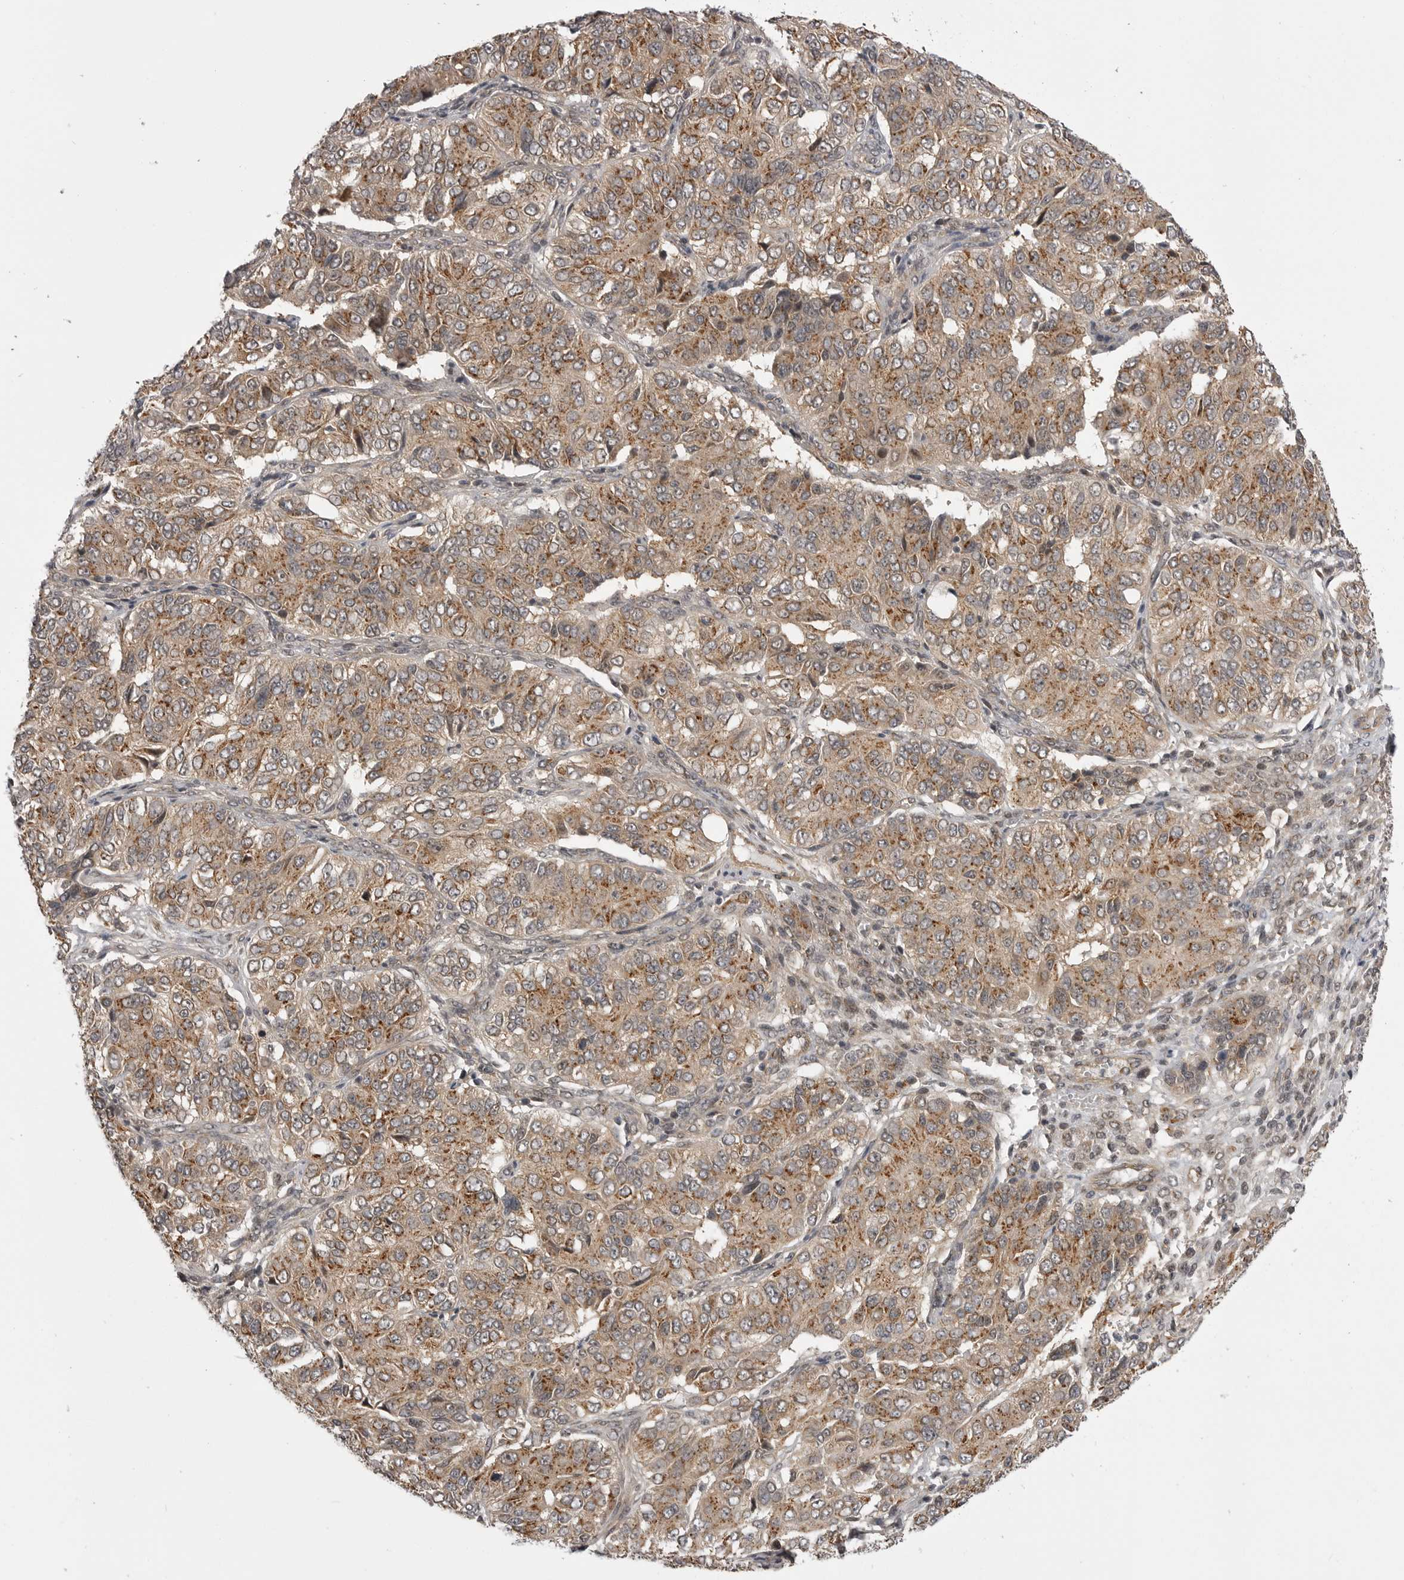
{"staining": {"intensity": "moderate", "quantity": ">75%", "location": "cytoplasmic/membranous"}, "tissue": "ovarian cancer", "cell_type": "Tumor cells", "image_type": "cancer", "snomed": [{"axis": "morphology", "description": "Carcinoma, endometroid"}, {"axis": "topography", "description": "Ovary"}], "caption": "About >75% of tumor cells in ovarian endometroid carcinoma show moderate cytoplasmic/membranous protein expression as visualized by brown immunohistochemical staining.", "gene": "PDCL", "patient": {"sex": "female", "age": 51}}